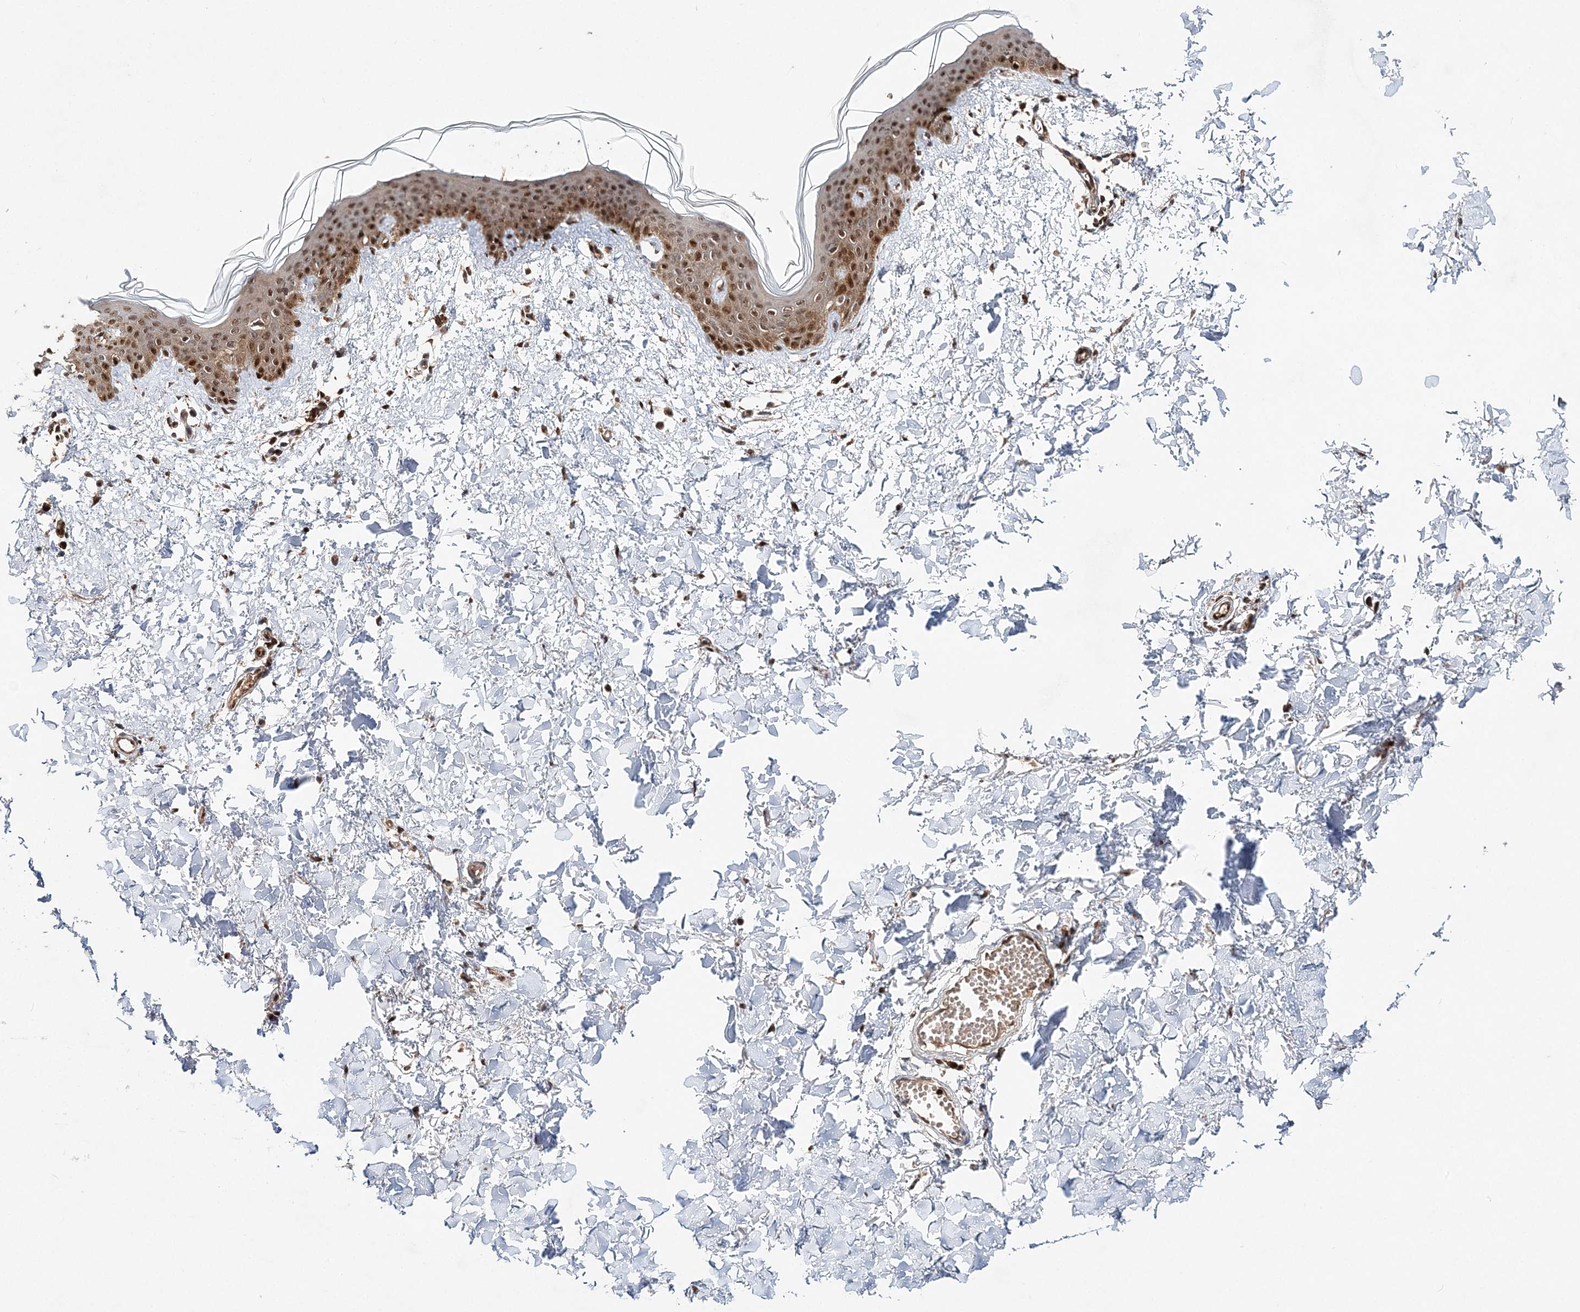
{"staining": {"intensity": "moderate", "quantity": ">75%", "location": "cytoplasmic/membranous,nuclear"}, "tissue": "skin", "cell_type": "Fibroblasts", "image_type": "normal", "snomed": [{"axis": "morphology", "description": "Normal tissue, NOS"}, {"axis": "topography", "description": "Skin"}], "caption": "Immunohistochemical staining of unremarkable human skin exhibits >75% levels of moderate cytoplasmic/membranous,nuclear protein expression in about >75% of fibroblasts. Using DAB (brown) and hematoxylin (blue) stains, captured at high magnification using brightfield microscopy.", "gene": "NIF3L1", "patient": {"sex": "female", "age": 46}}